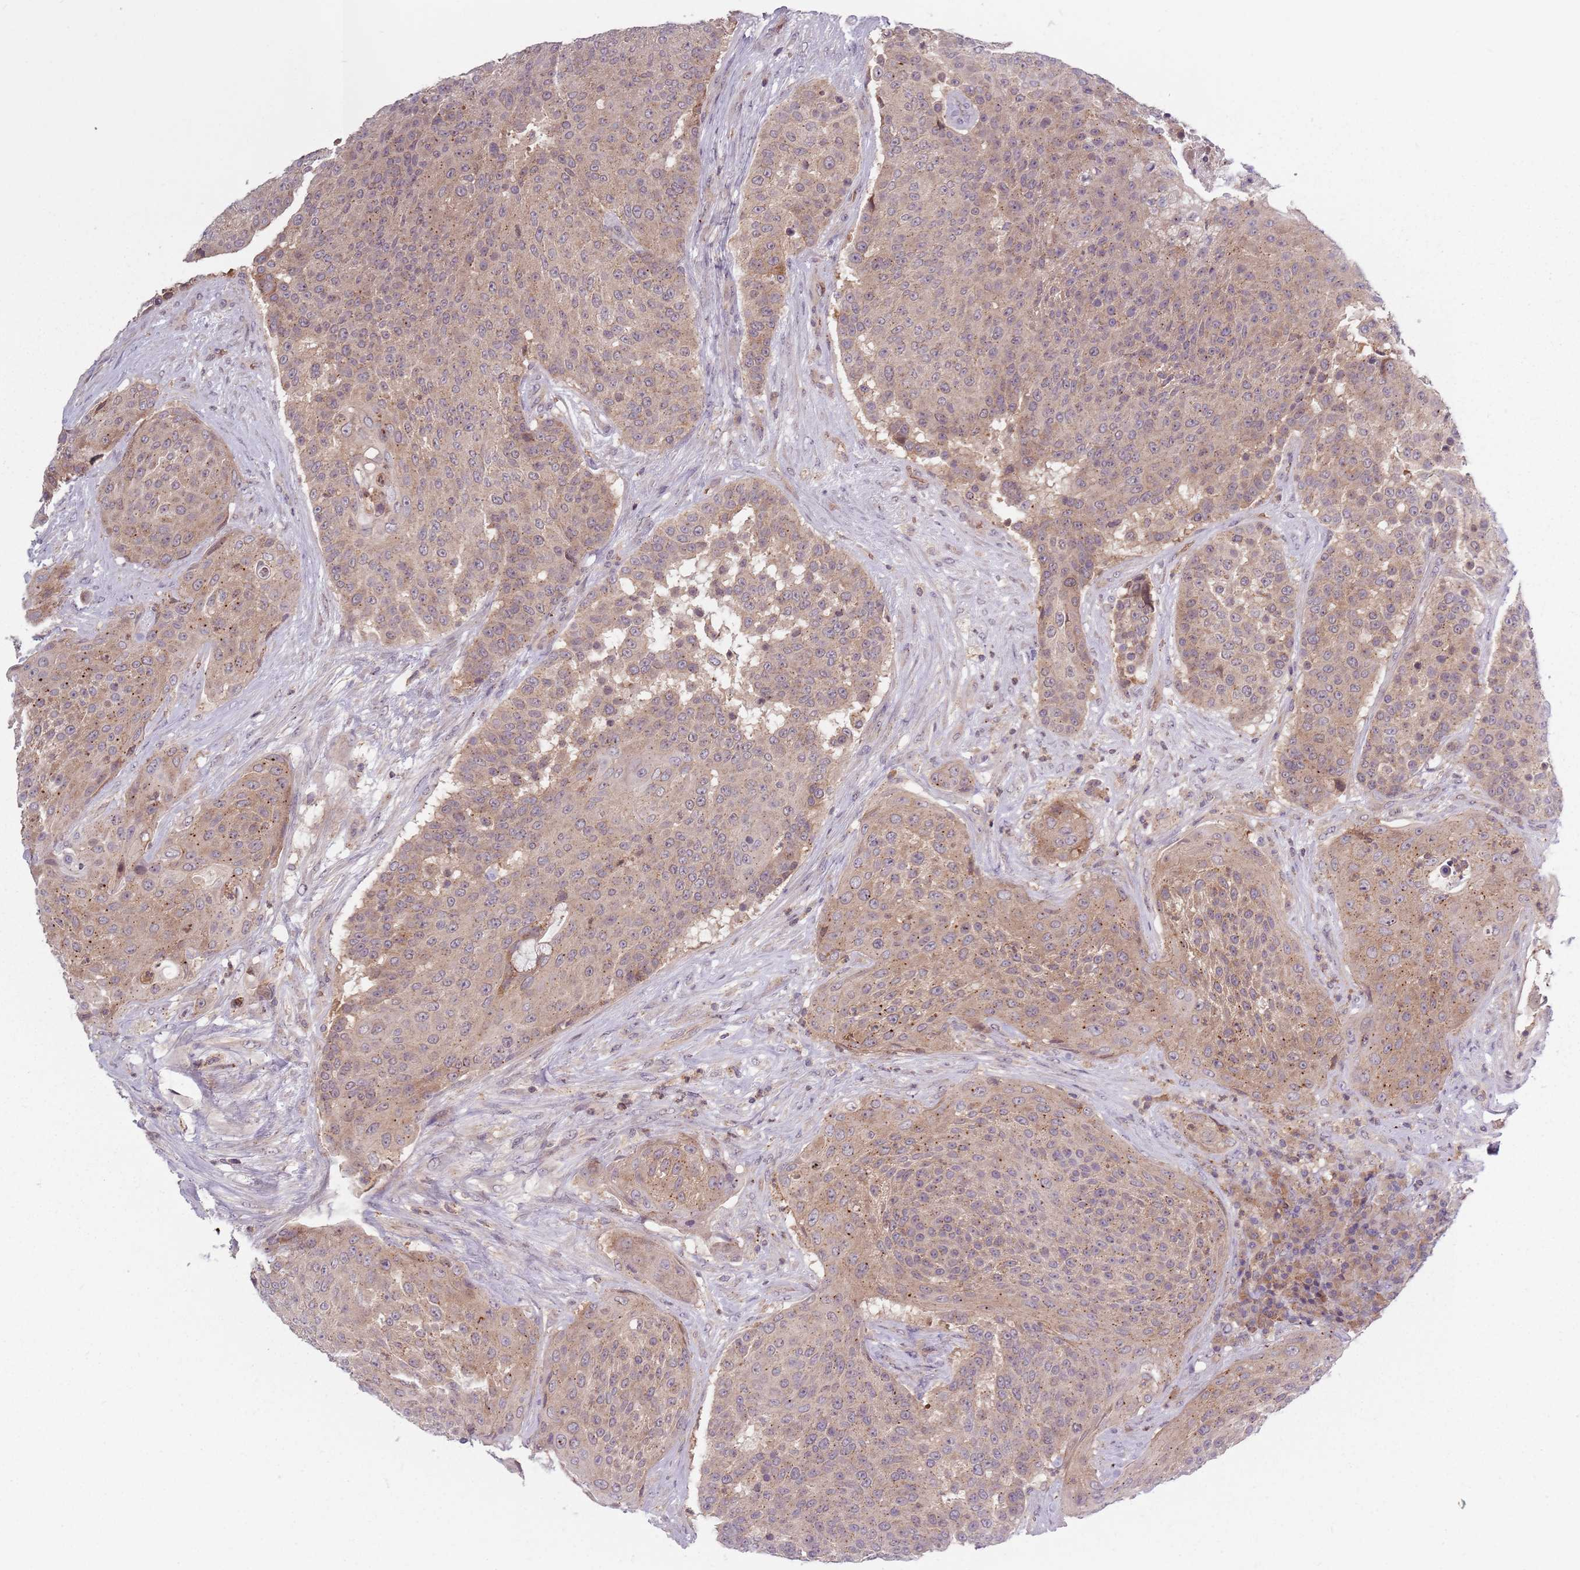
{"staining": {"intensity": "weak", "quantity": "25%-75%", "location": "cytoplasmic/membranous"}, "tissue": "urothelial cancer", "cell_type": "Tumor cells", "image_type": "cancer", "snomed": [{"axis": "morphology", "description": "Urothelial carcinoma, High grade"}, {"axis": "topography", "description": "Urinary bladder"}], "caption": "Immunohistochemical staining of human high-grade urothelial carcinoma demonstrates weak cytoplasmic/membranous protein positivity in about 25%-75% of tumor cells. The staining is performed using DAB brown chromogen to label protein expression. The nuclei are counter-stained blue using hematoxylin.", "gene": "ASB13", "patient": {"sex": "female", "age": 63}}